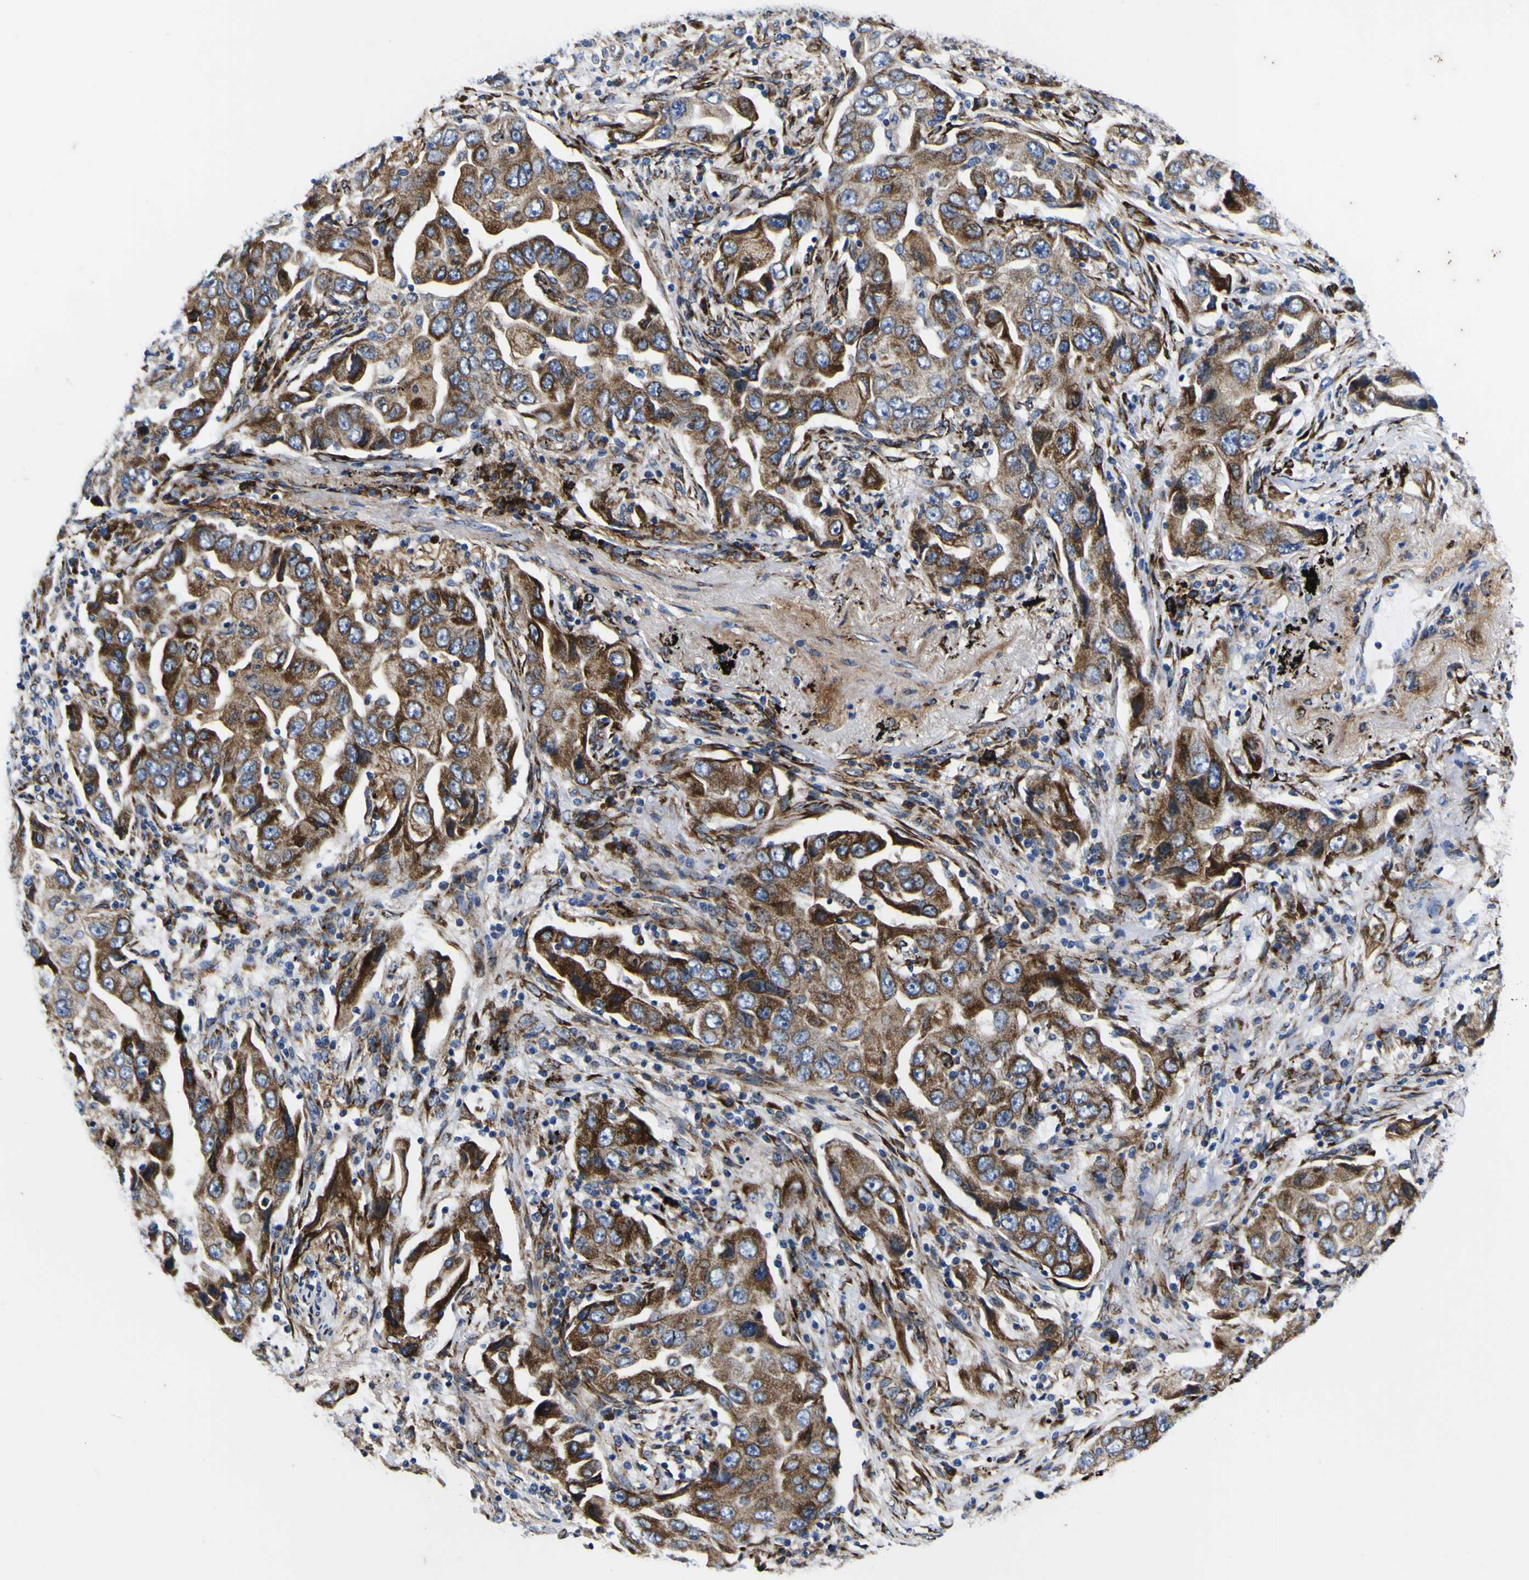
{"staining": {"intensity": "strong", "quantity": ">75%", "location": "cytoplasmic/membranous"}, "tissue": "lung cancer", "cell_type": "Tumor cells", "image_type": "cancer", "snomed": [{"axis": "morphology", "description": "Adenocarcinoma, NOS"}, {"axis": "topography", "description": "Lung"}], "caption": "Protein expression analysis of human lung cancer (adenocarcinoma) reveals strong cytoplasmic/membranous staining in about >75% of tumor cells.", "gene": "SCD", "patient": {"sex": "female", "age": 65}}